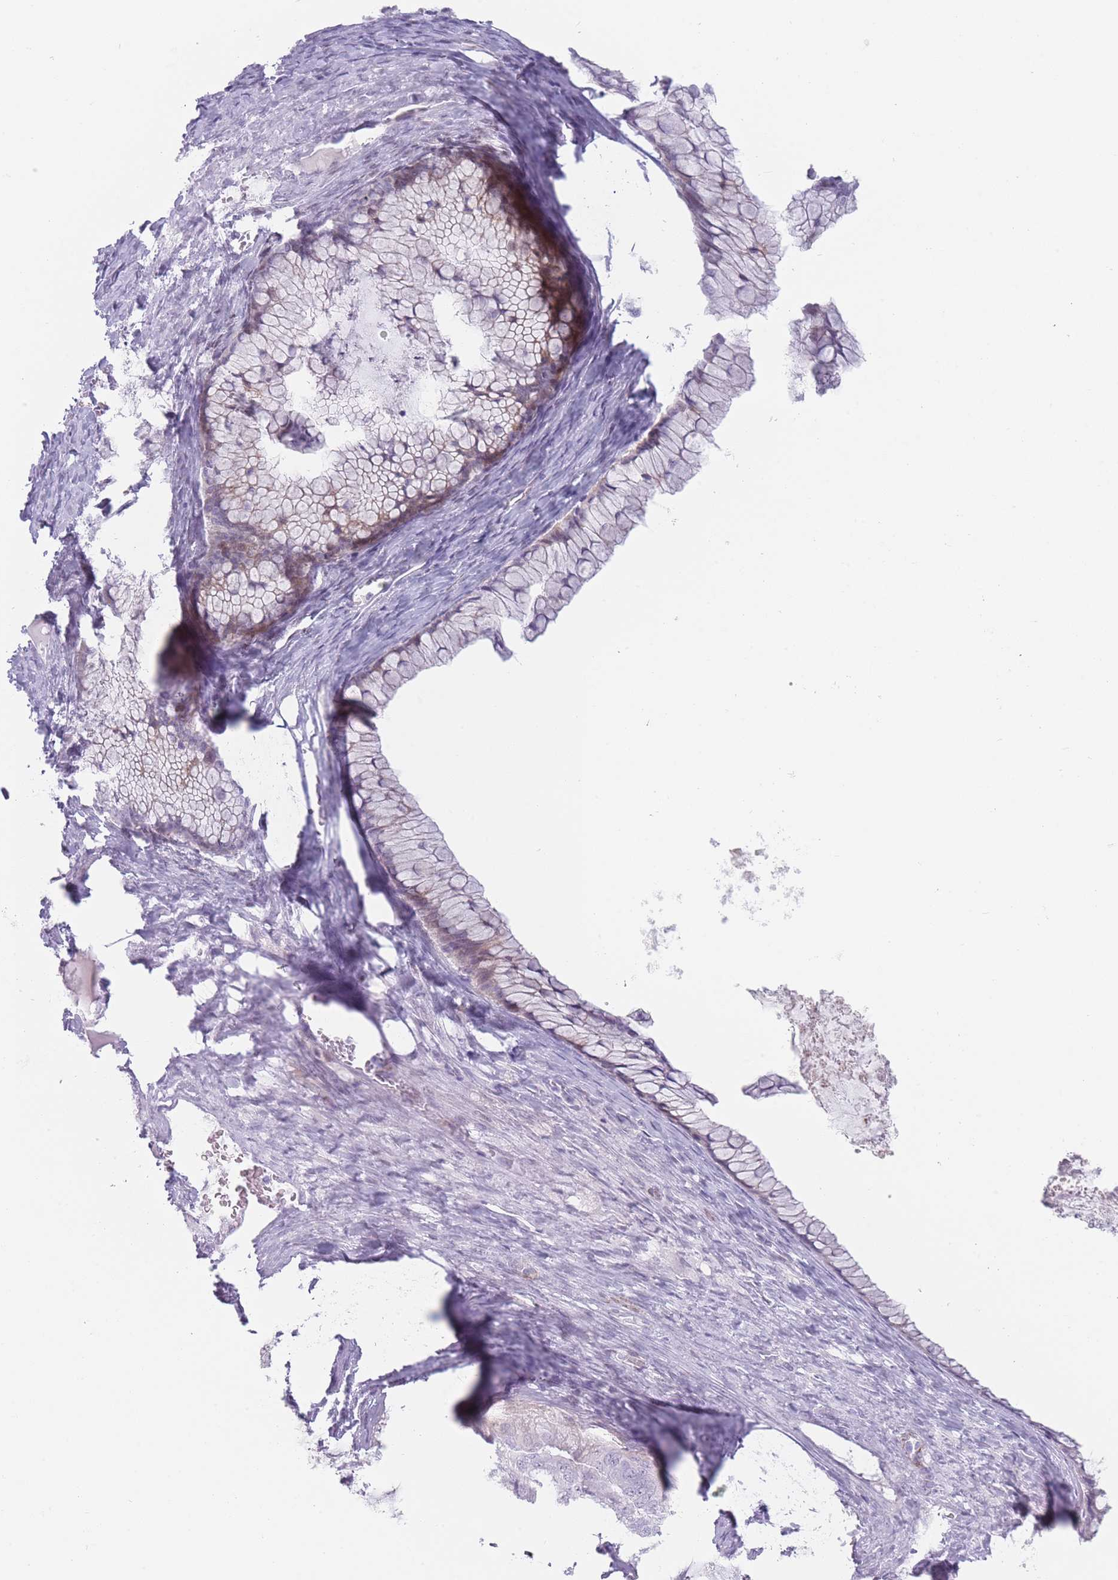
{"staining": {"intensity": "weak", "quantity": "<25%", "location": "cytoplasmic/membranous"}, "tissue": "ovarian cancer", "cell_type": "Tumor cells", "image_type": "cancer", "snomed": [{"axis": "morphology", "description": "Cystadenocarcinoma, mucinous, NOS"}, {"axis": "topography", "description": "Ovary"}], "caption": "Micrograph shows no protein staining in tumor cells of mucinous cystadenocarcinoma (ovarian) tissue.", "gene": "IFNA6", "patient": {"sex": "female", "age": 35}}